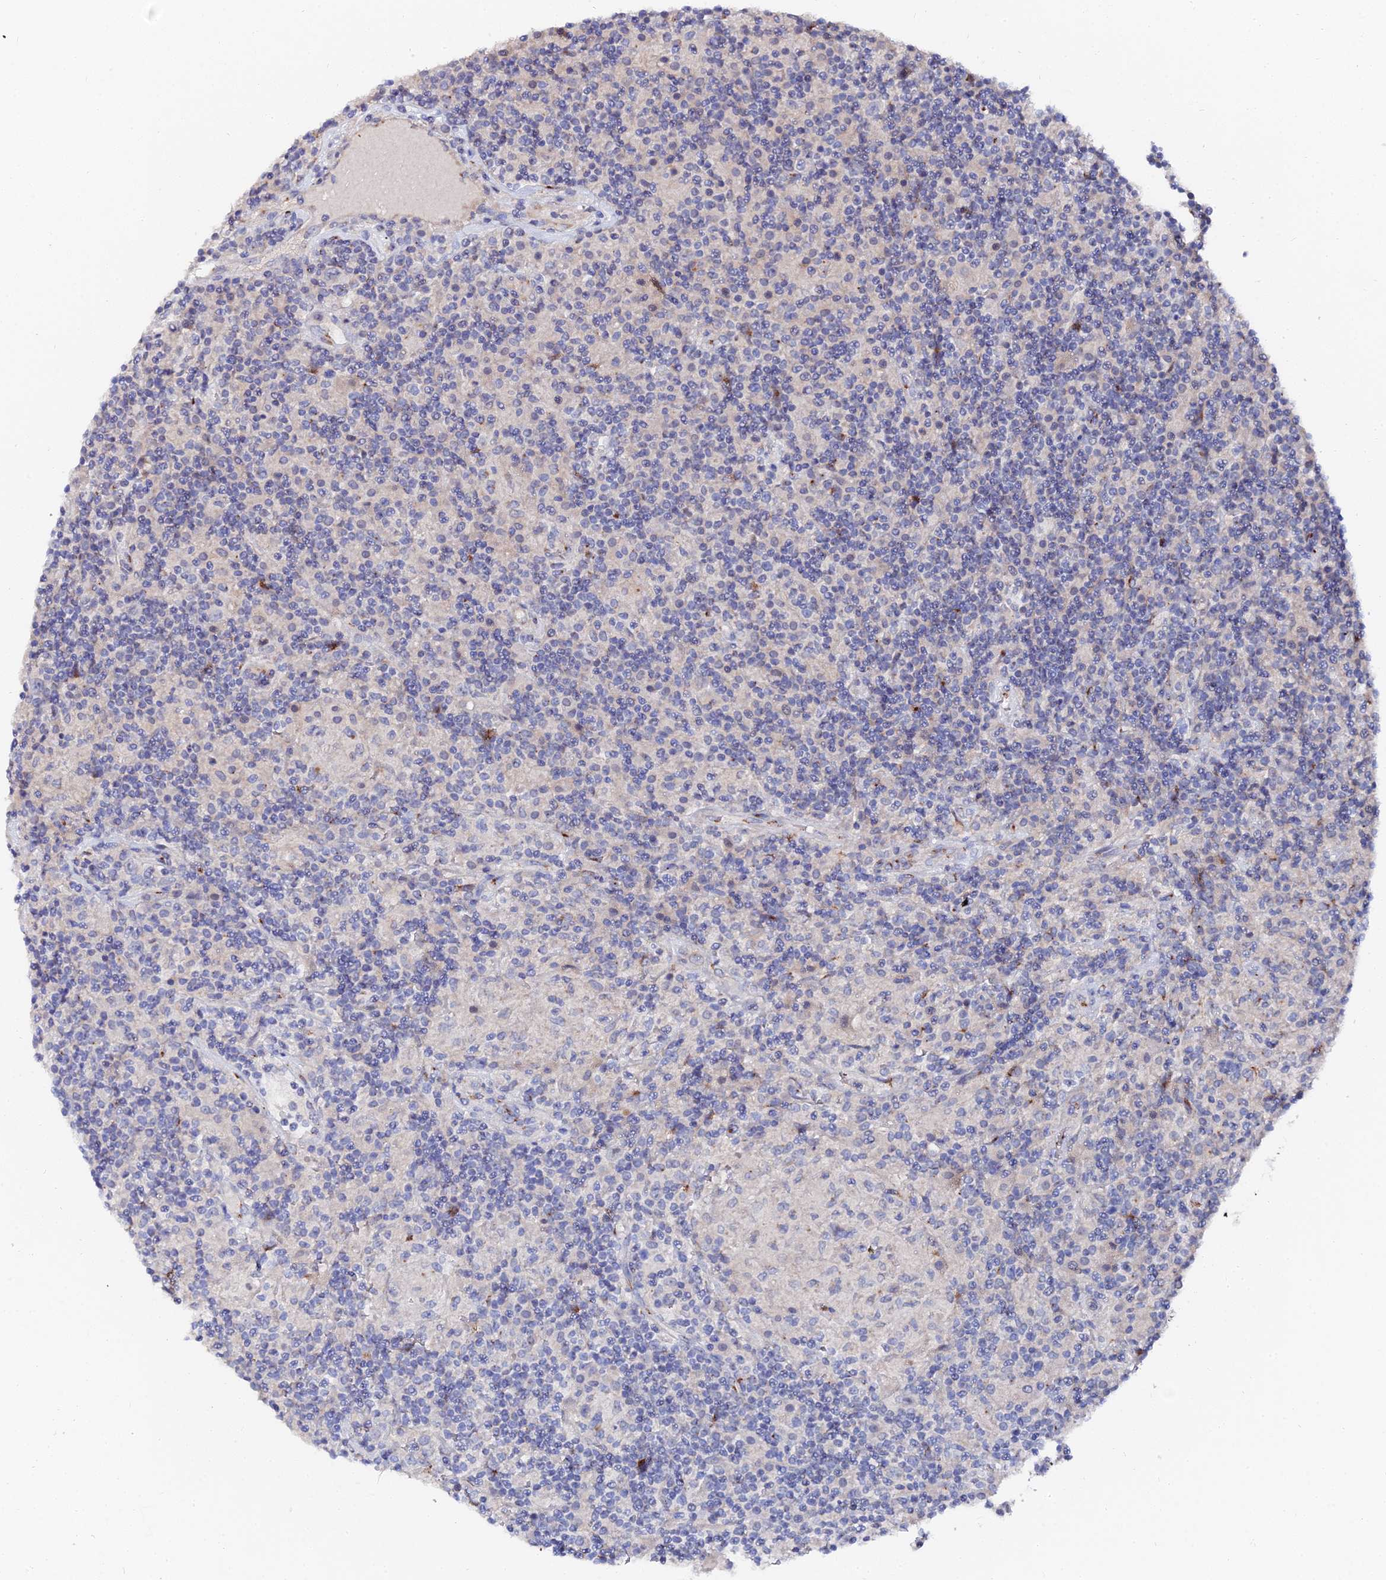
{"staining": {"intensity": "negative", "quantity": "none", "location": "none"}, "tissue": "lymphoma", "cell_type": "Tumor cells", "image_type": "cancer", "snomed": [{"axis": "morphology", "description": "Hodgkin's disease, NOS"}, {"axis": "topography", "description": "Lymph node"}], "caption": "This is an immunohistochemistry (IHC) micrograph of Hodgkin's disease. There is no positivity in tumor cells.", "gene": "BORCS8", "patient": {"sex": "male", "age": 70}}